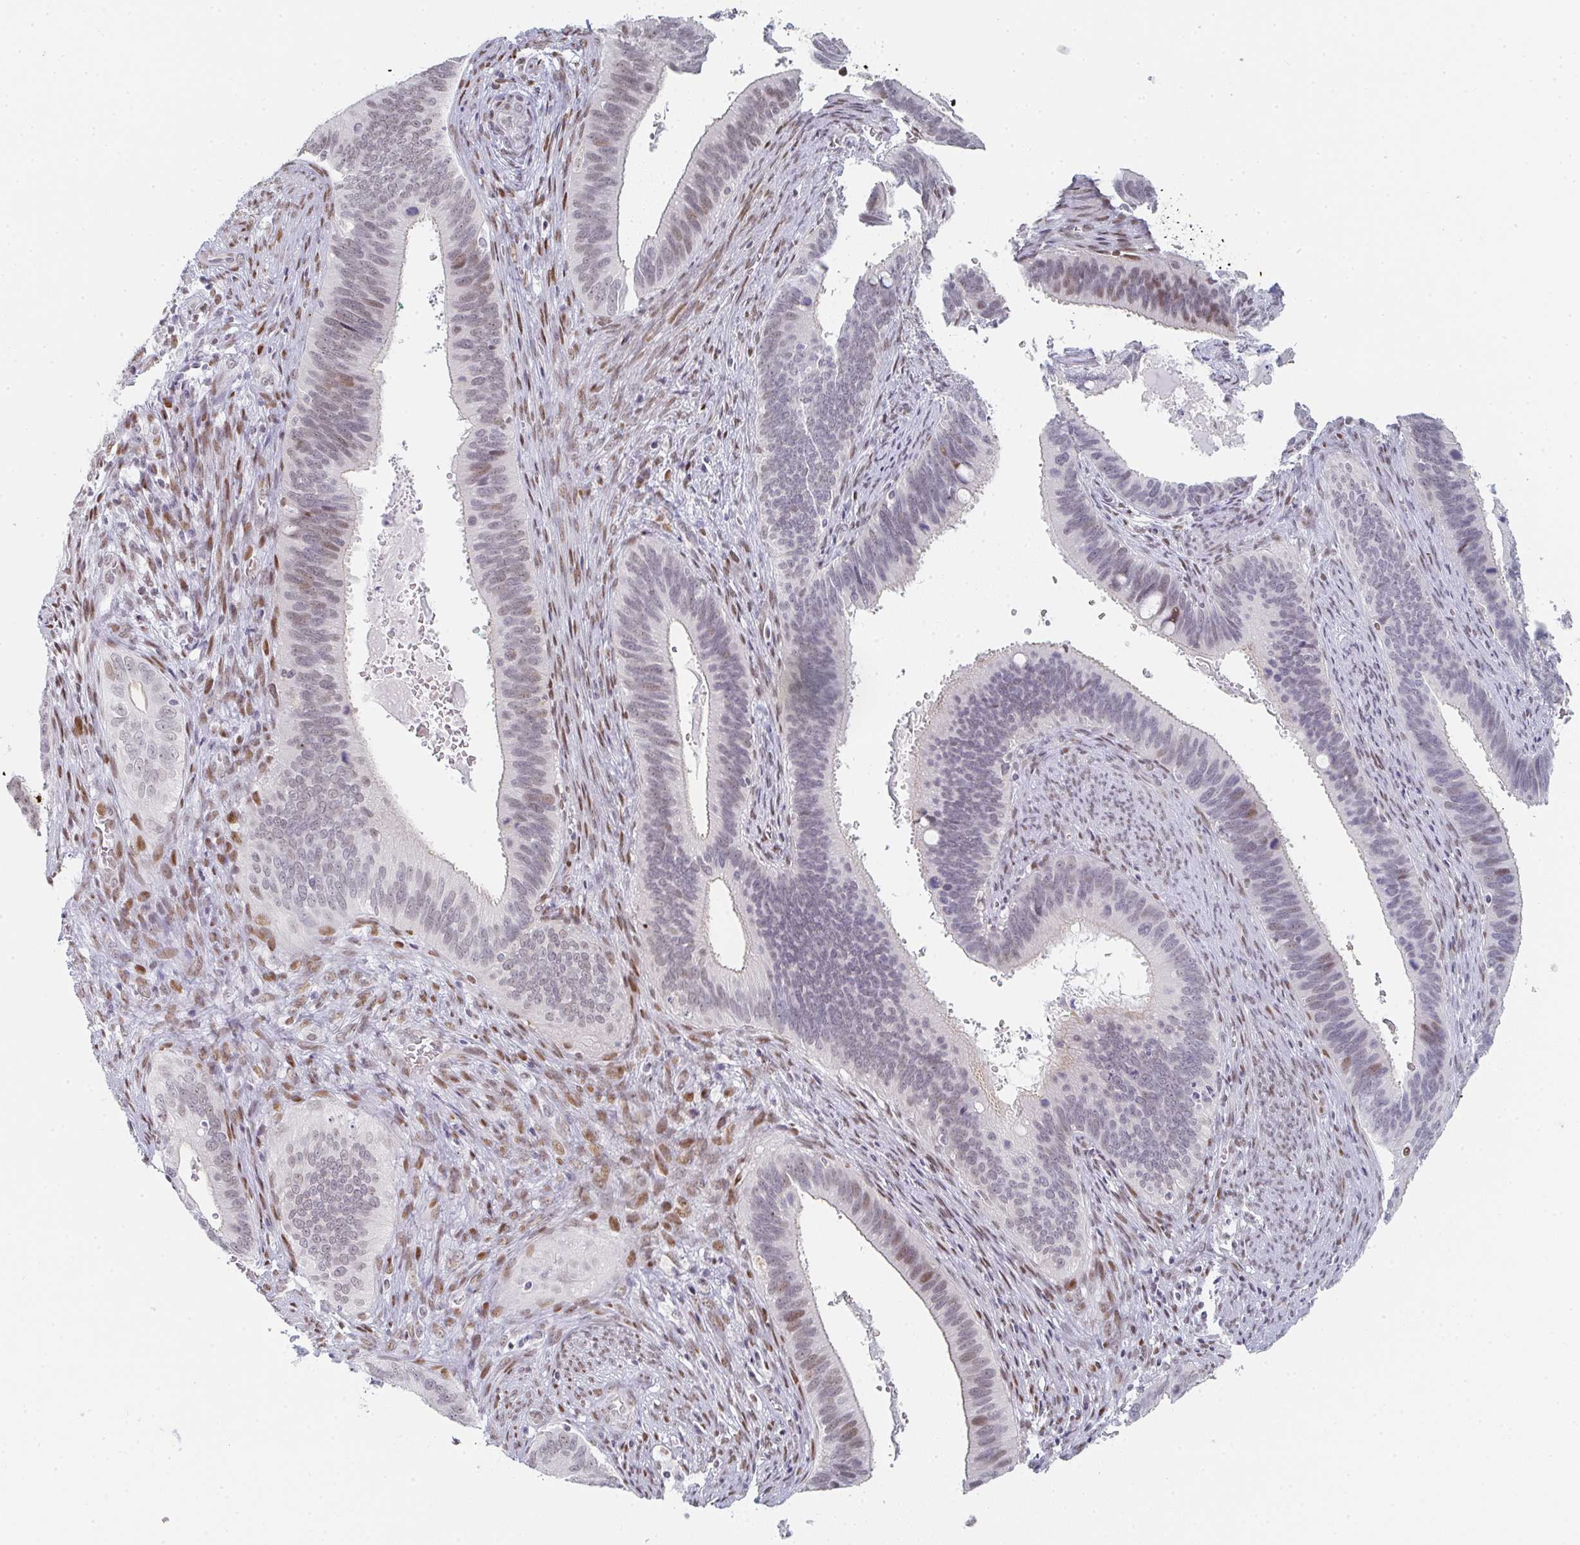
{"staining": {"intensity": "moderate", "quantity": "25%-75%", "location": "nuclear"}, "tissue": "cervical cancer", "cell_type": "Tumor cells", "image_type": "cancer", "snomed": [{"axis": "morphology", "description": "Adenocarcinoma, NOS"}, {"axis": "topography", "description": "Cervix"}], "caption": "Immunohistochemical staining of adenocarcinoma (cervical) reveals medium levels of moderate nuclear protein positivity in approximately 25%-75% of tumor cells.", "gene": "POU2AF2", "patient": {"sex": "female", "age": 42}}